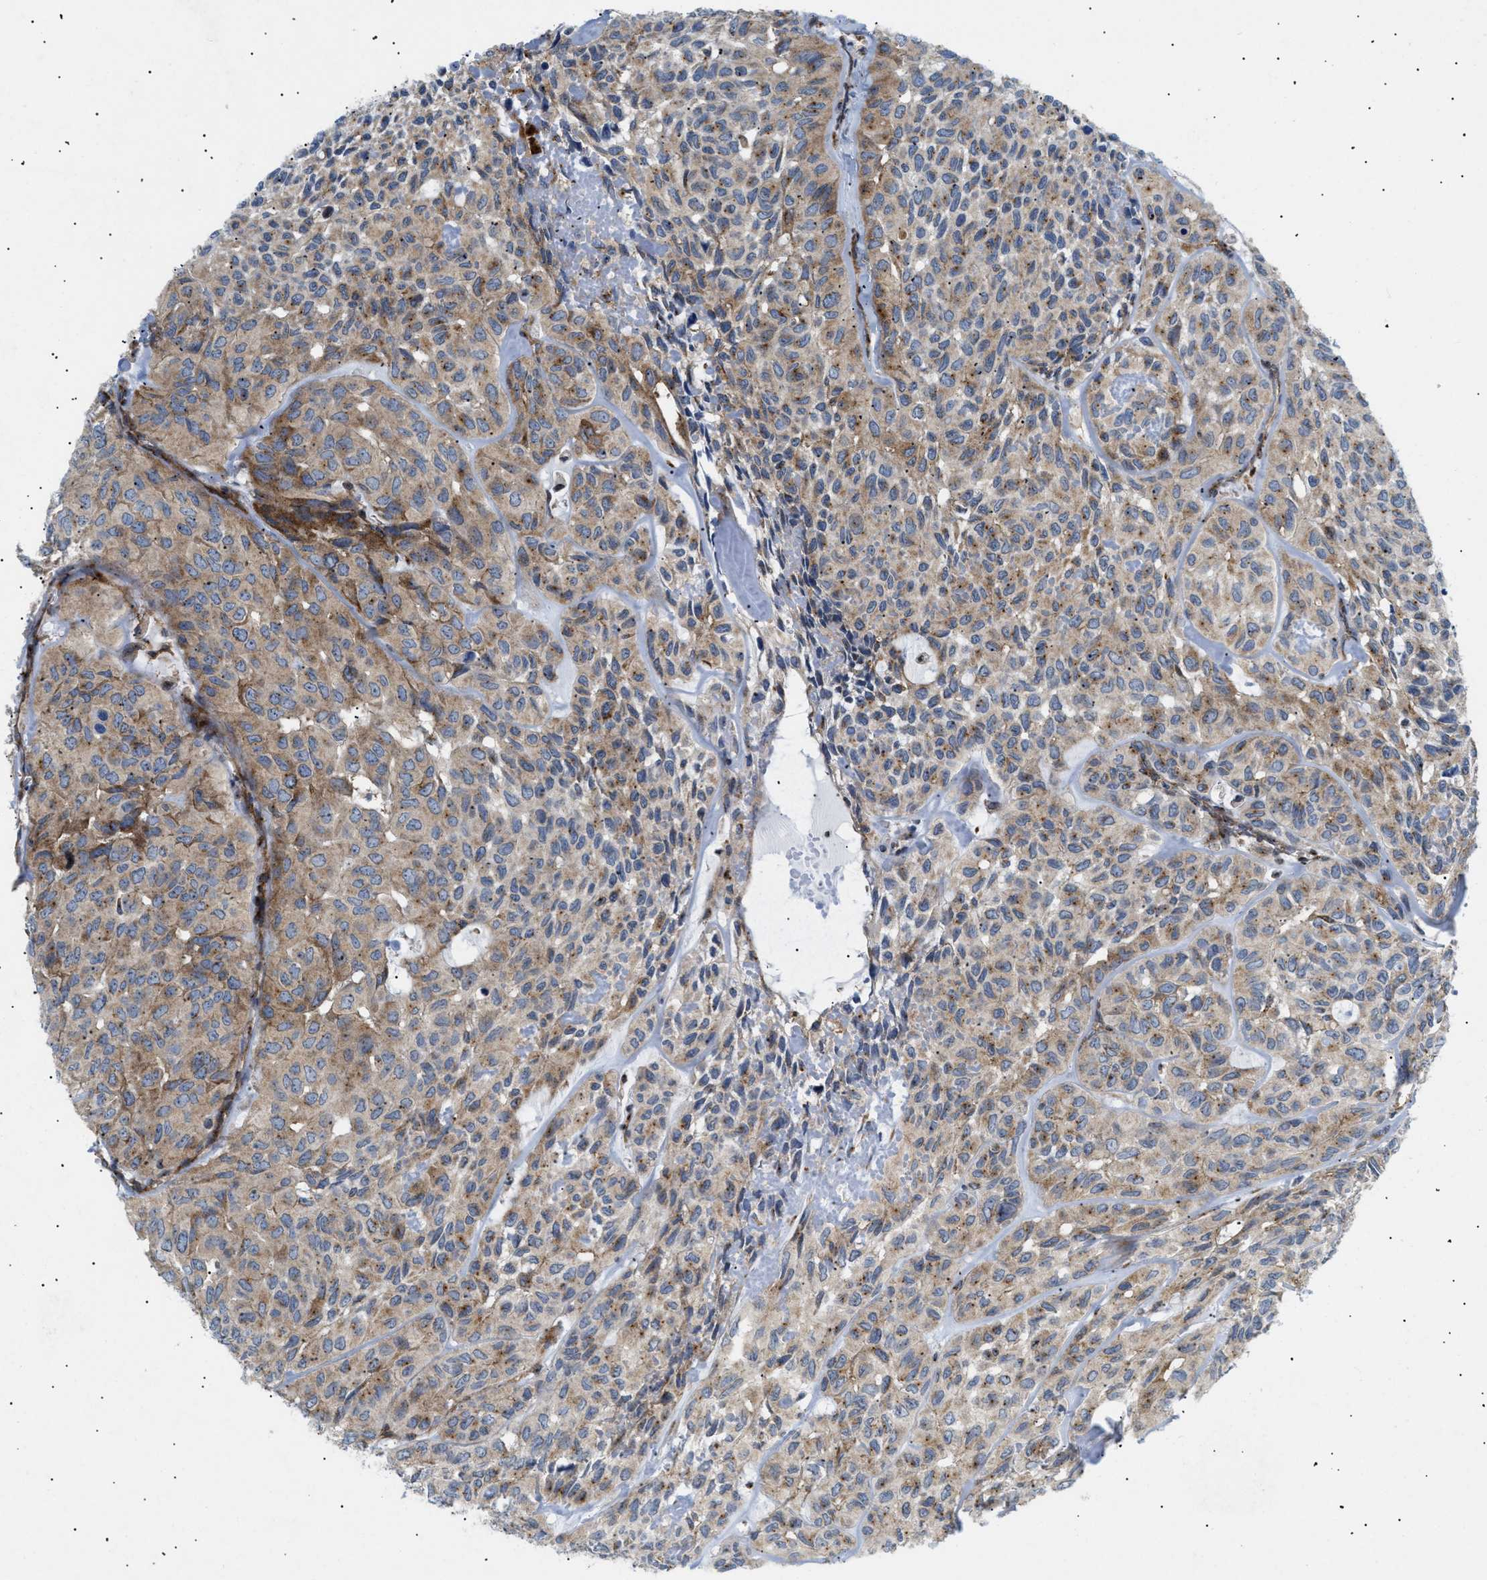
{"staining": {"intensity": "moderate", "quantity": ">75%", "location": "cytoplasmic/membranous"}, "tissue": "head and neck cancer", "cell_type": "Tumor cells", "image_type": "cancer", "snomed": [{"axis": "morphology", "description": "Adenocarcinoma, NOS"}, {"axis": "topography", "description": "Salivary gland, NOS"}, {"axis": "topography", "description": "Head-Neck"}], "caption": "Head and neck adenocarcinoma was stained to show a protein in brown. There is medium levels of moderate cytoplasmic/membranous positivity in about >75% of tumor cells. Nuclei are stained in blue.", "gene": "DCTN4", "patient": {"sex": "female", "age": 76}}